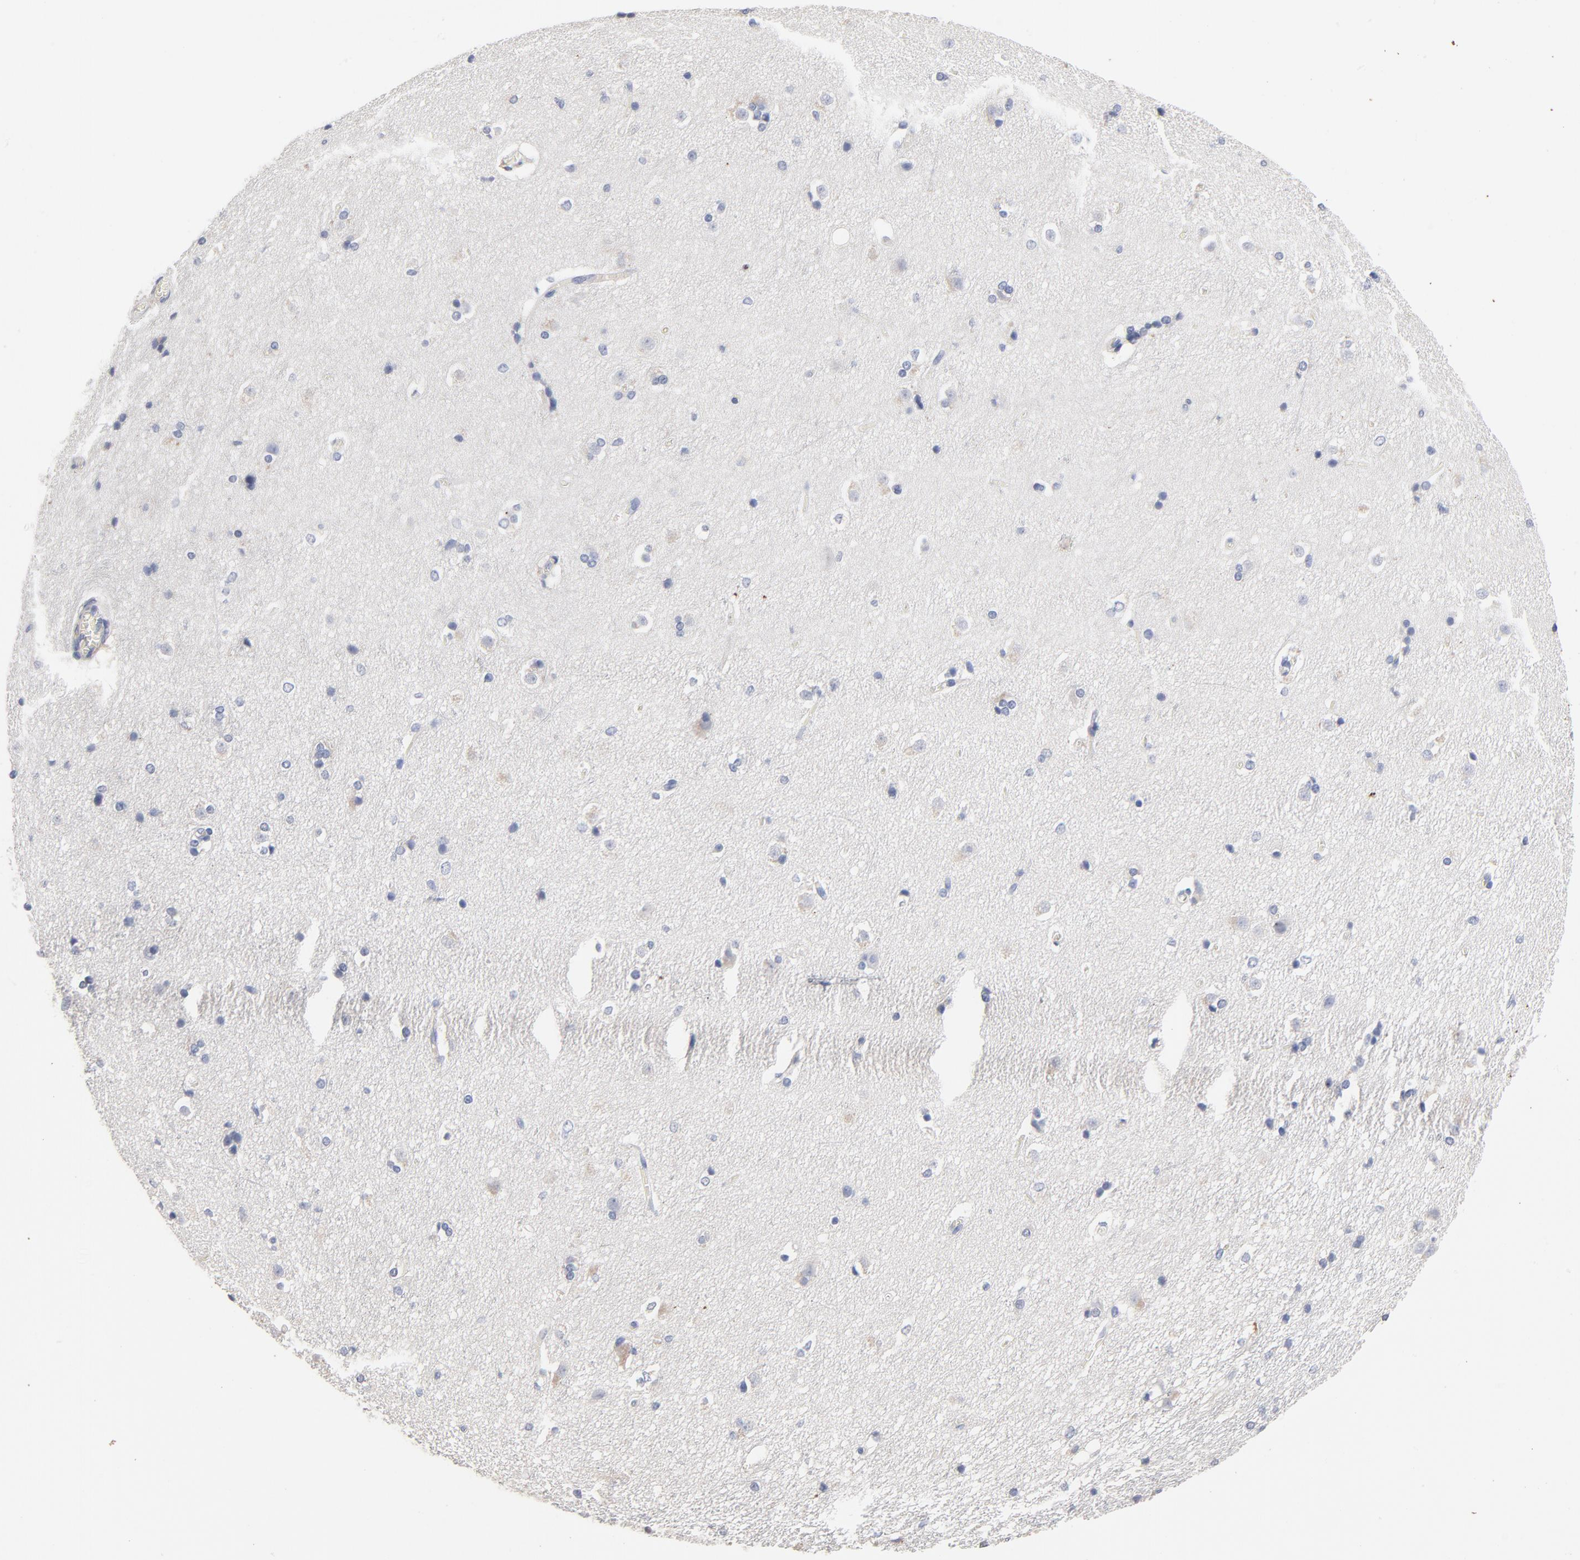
{"staining": {"intensity": "negative", "quantity": "none", "location": "none"}, "tissue": "caudate", "cell_type": "Glial cells", "image_type": "normal", "snomed": [{"axis": "morphology", "description": "Normal tissue, NOS"}, {"axis": "topography", "description": "Lateral ventricle wall"}], "caption": "This is a image of immunohistochemistry (IHC) staining of unremarkable caudate, which shows no expression in glial cells. (DAB (3,3'-diaminobenzidine) immunohistochemistry visualized using brightfield microscopy, high magnification).", "gene": "AADAC", "patient": {"sex": "female", "age": 19}}